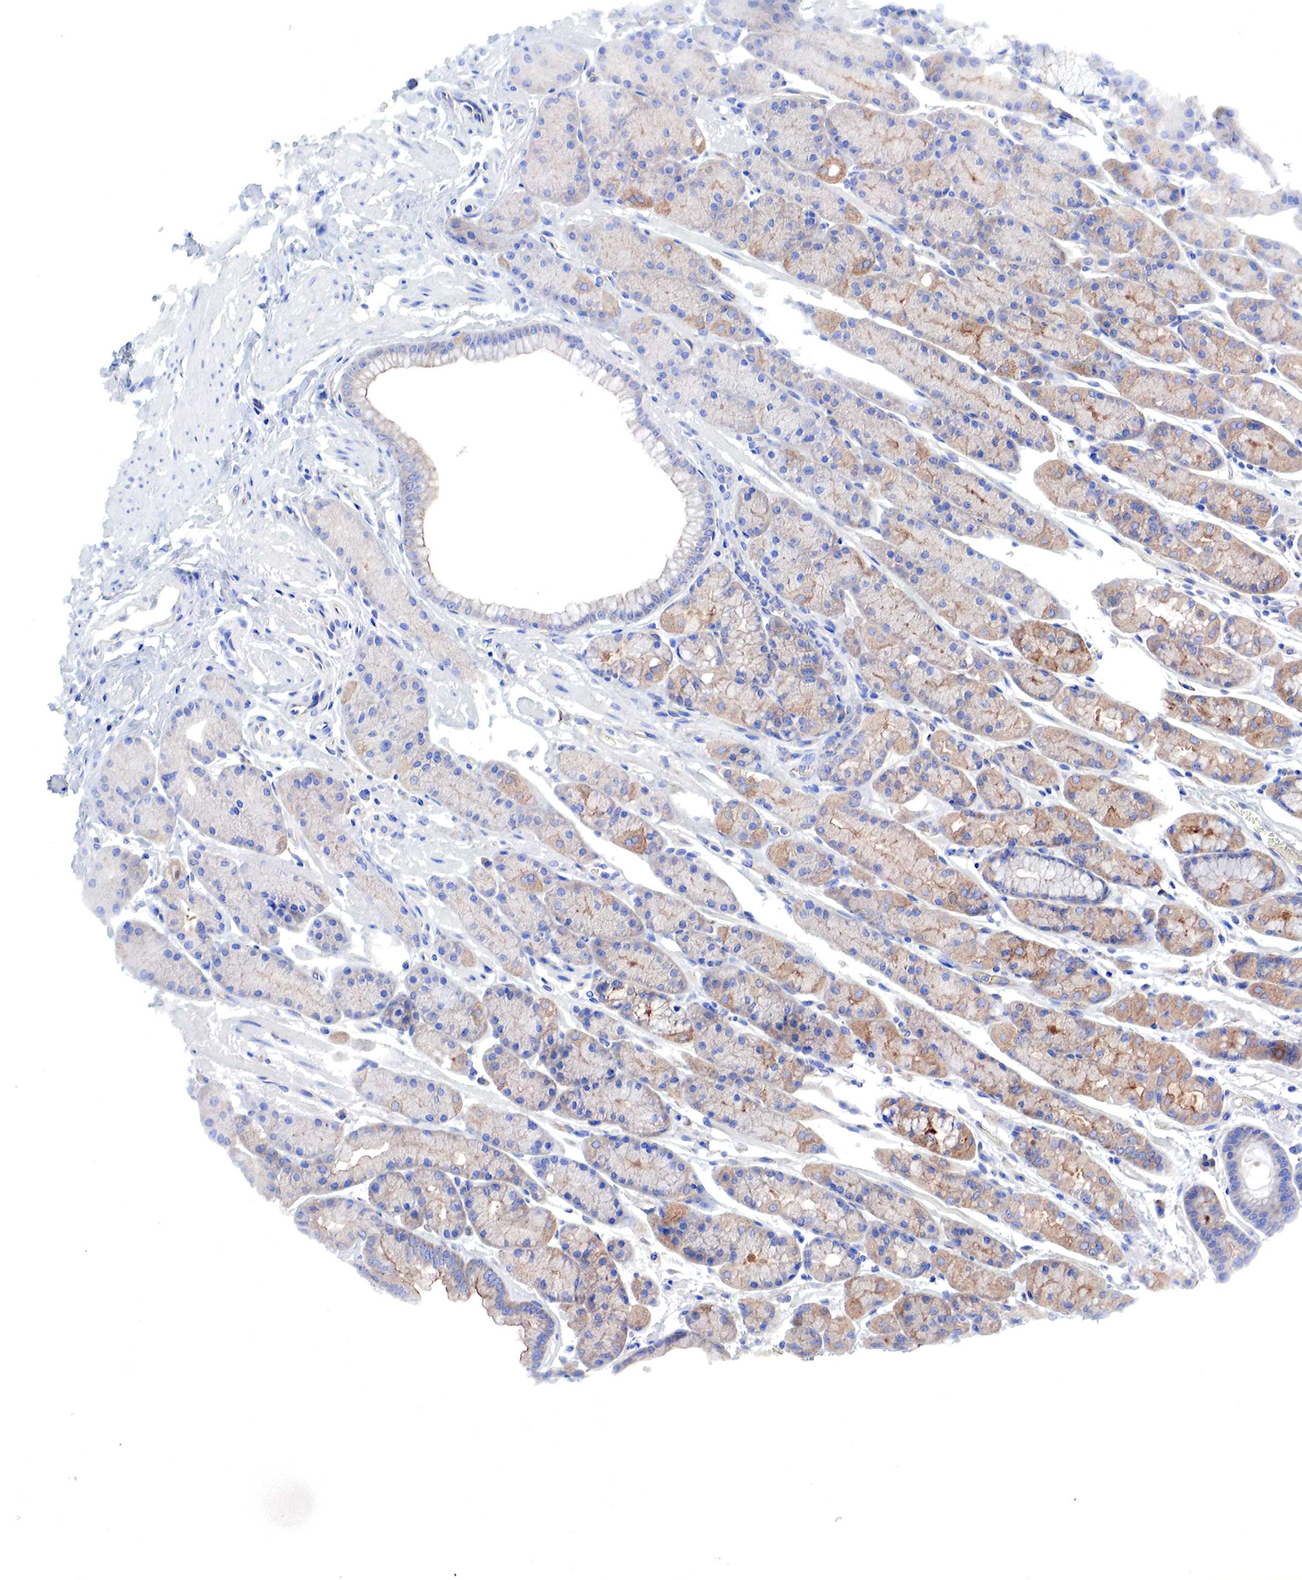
{"staining": {"intensity": "moderate", "quantity": "25%-75%", "location": "cytoplasmic/membranous"}, "tissue": "stomach", "cell_type": "Glandular cells", "image_type": "normal", "snomed": [{"axis": "morphology", "description": "Normal tissue, NOS"}, {"axis": "topography", "description": "Stomach, upper"}], "caption": "Immunohistochemistry (DAB (3,3'-diaminobenzidine)) staining of normal stomach demonstrates moderate cytoplasmic/membranous protein staining in about 25%-75% of glandular cells.", "gene": "MSN", "patient": {"sex": "male", "age": 72}}